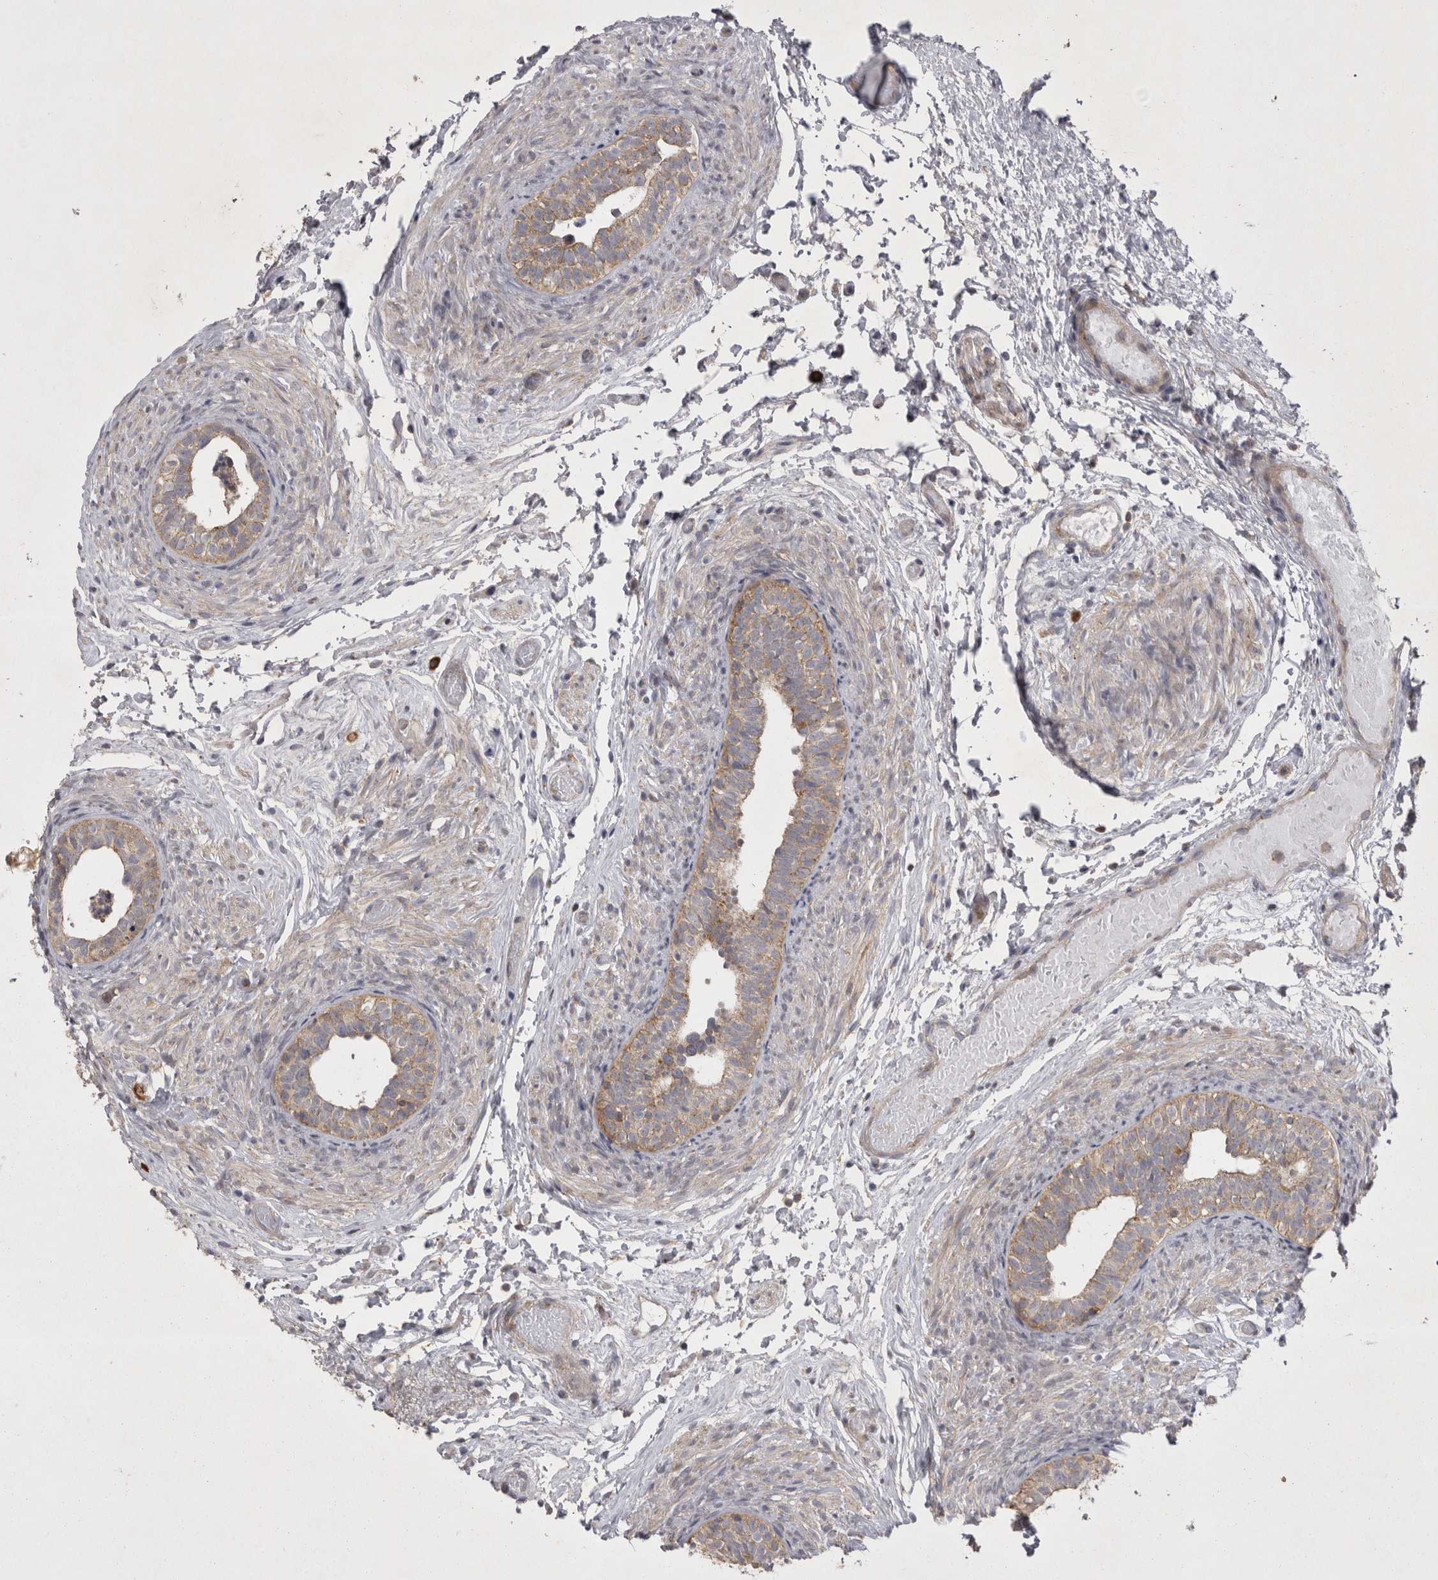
{"staining": {"intensity": "moderate", "quantity": "25%-75%", "location": "cytoplasmic/membranous"}, "tissue": "epididymis", "cell_type": "Glandular cells", "image_type": "normal", "snomed": [{"axis": "morphology", "description": "Normal tissue, NOS"}, {"axis": "topography", "description": "Epididymis"}], "caption": "A medium amount of moderate cytoplasmic/membranous positivity is present in about 25%-75% of glandular cells in unremarkable epididymis.", "gene": "TSPOAP1", "patient": {"sex": "male", "age": 5}}